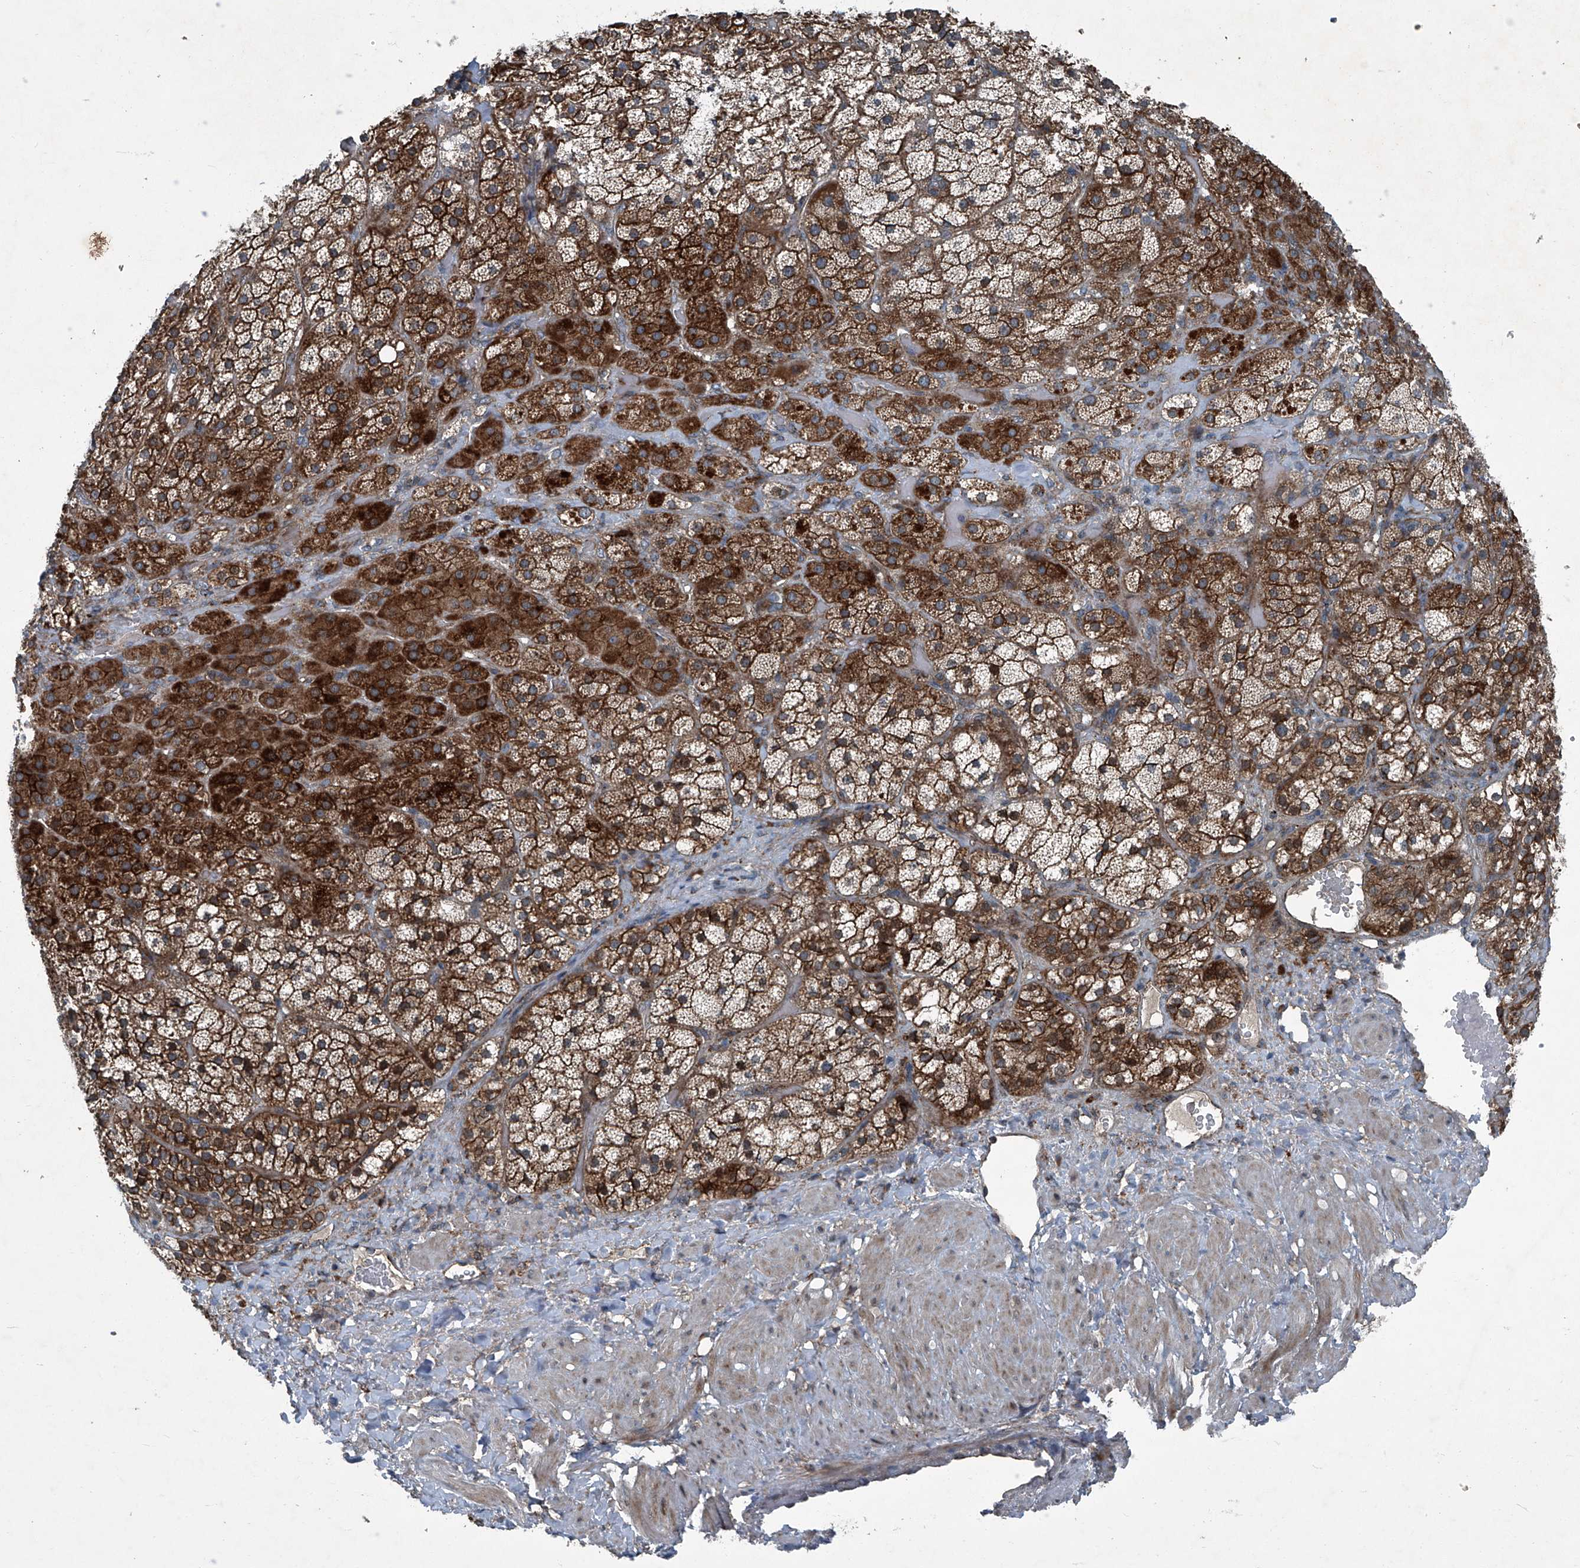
{"staining": {"intensity": "strong", "quantity": ">75%", "location": "cytoplasmic/membranous"}, "tissue": "adrenal gland", "cell_type": "Glandular cells", "image_type": "normal", "snomed": [{"axis": "morphology", "description": "Normal tissue, NOS"}, {"axis": "topography", "description": "Adrenal gland"}], "caption": "A brown stain labels strong cytoplasmic/membranous positivity of a protein in glandular cells of normal human adrenal gland.", "gene": "SENP2", "patient": {"sex": "male", "age": 57}}